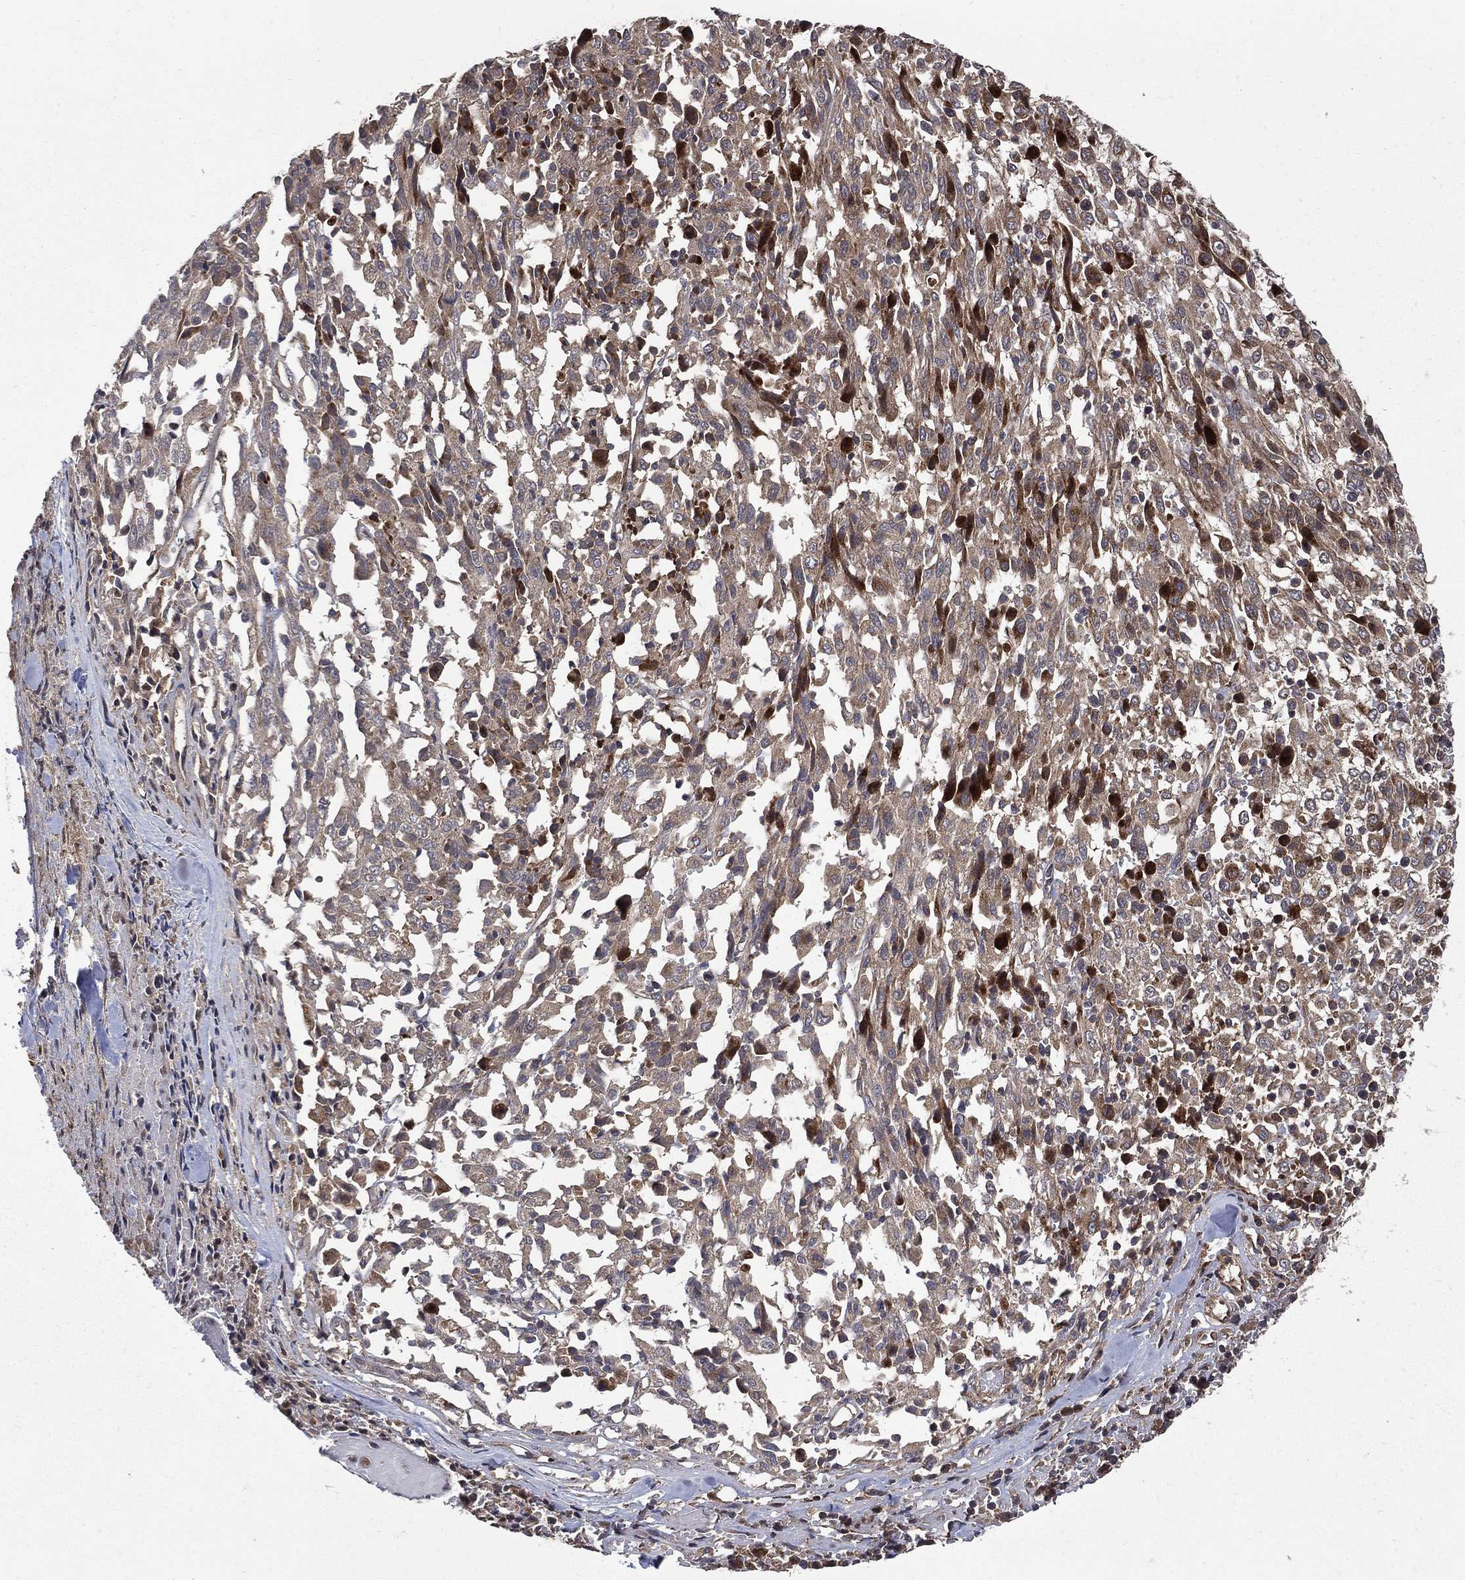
{"staining": {"intensity": "strong", "quantity": "<25%", "location": "cytoplasmic/membranous"}, "tissue": "melanoma", "cell_type": "Tumor cells", "image_type": "cancer", "snomed": [{"axis": "morphology", "description": "Malignant melanoma, NOS"}, {"axis": "topography", "description": "Skin"}], "caption": "Immunohistochemistry staining of malignant melanoma, which exhibits medium levels of strong cytoplasmic/membranous staining in about <25% of tumor cells indicating strong cytoplasmic/membranous protein expression. The staining was performed using DAB (brown) for protein detection and nuclei were counterstained in hematoxylin (blue).", "gene": "RAB11FIP4", "patient": {"sex": "female", "age": 91}}